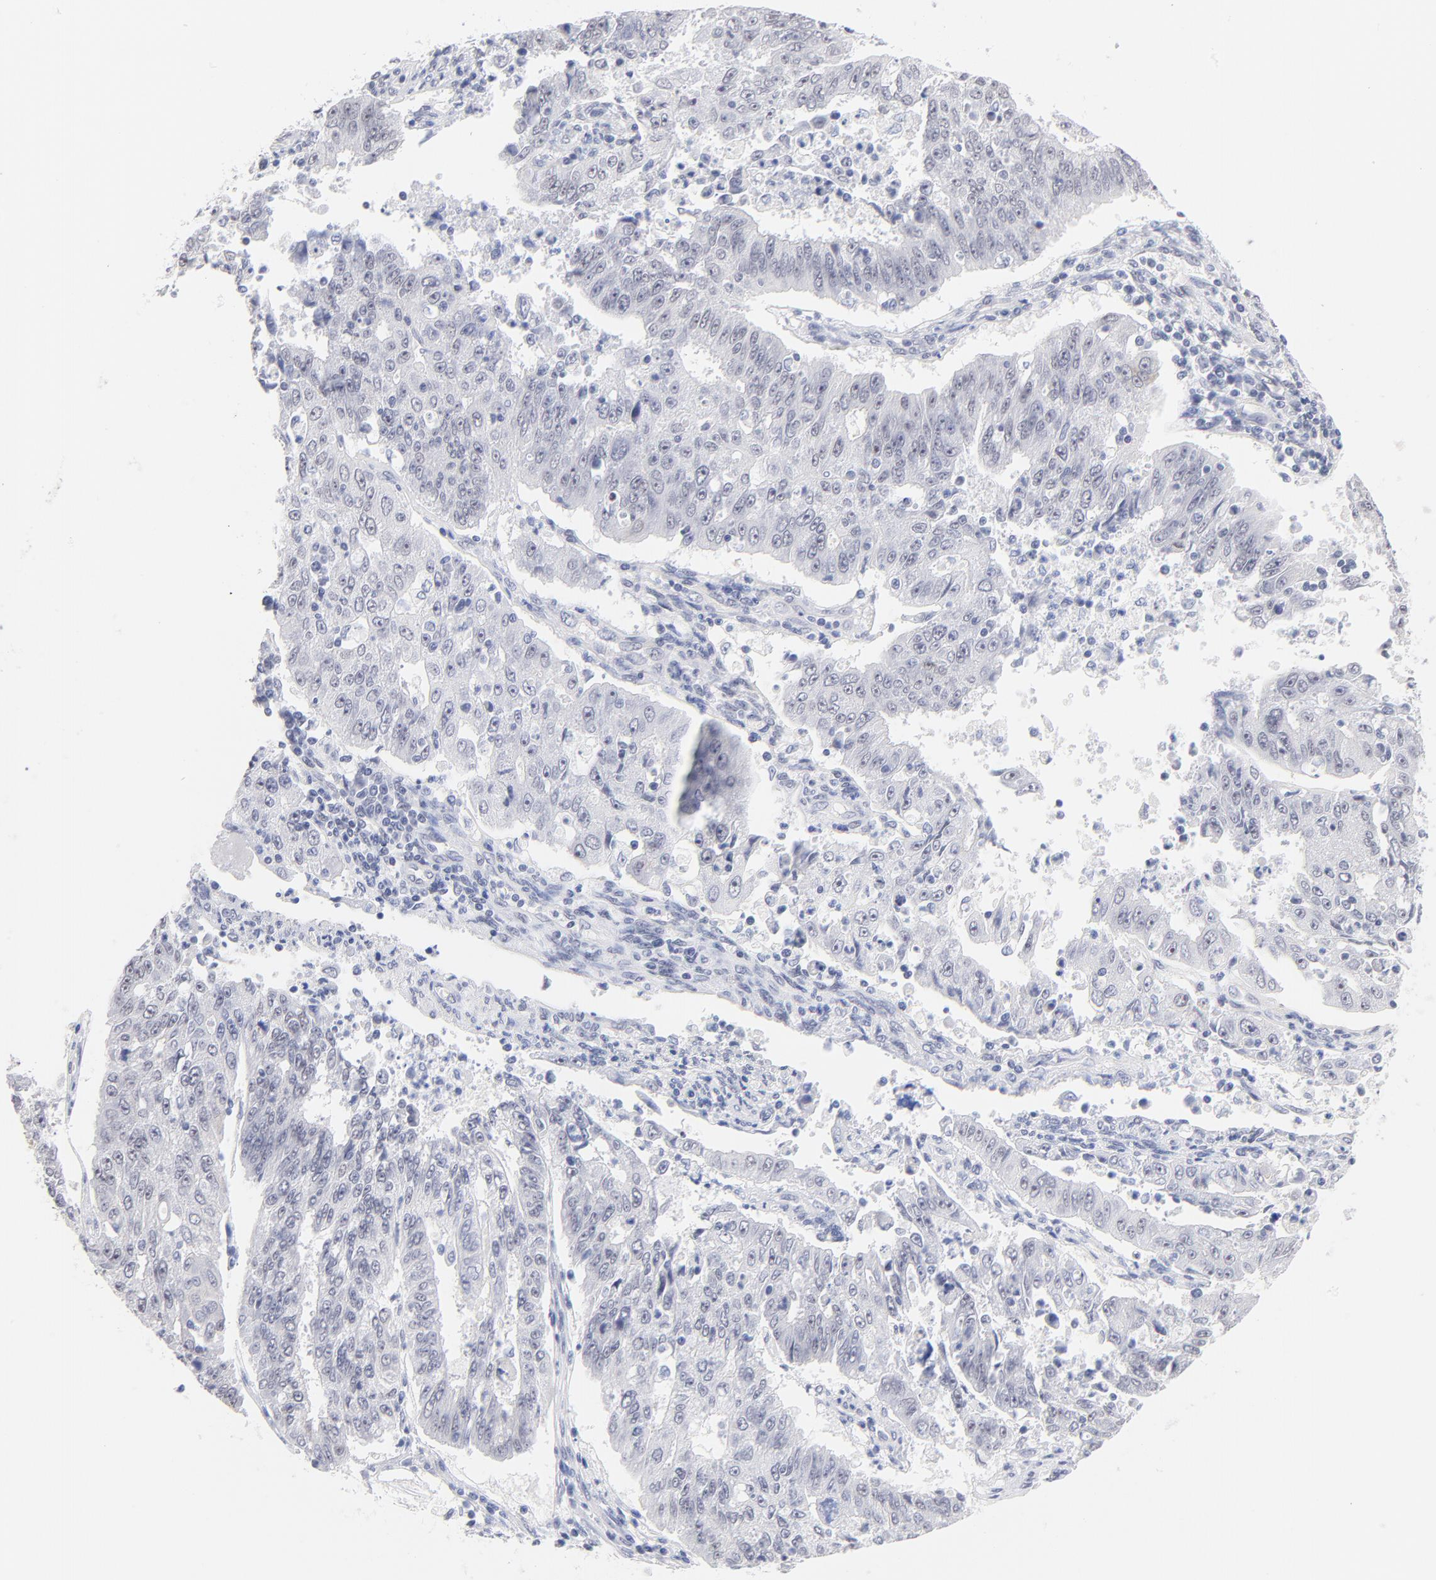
{"staining": {"intensity": "negative", "quantity": "none", "location": "none"}, "tissue": "endometrial cancer", "cell_type": "Tumor cells", "image_type": "cancer", "snomed": [{"axis": "morphology", "description": "Adenocarcinoma, NOS"}, {"axis": "topography", "description": "Endometrium"}], "caption": "An image of endometrial cancer stained for a protein exhibits no brown staining in tumor cells. The staining is performed using DAB (3,3'-diaminobenzidine) brown chromogen with nuclei counter-stained in using hematoxylin.", "gene": "ZNF74", "patient": {"sex": "female", "age": 42}}